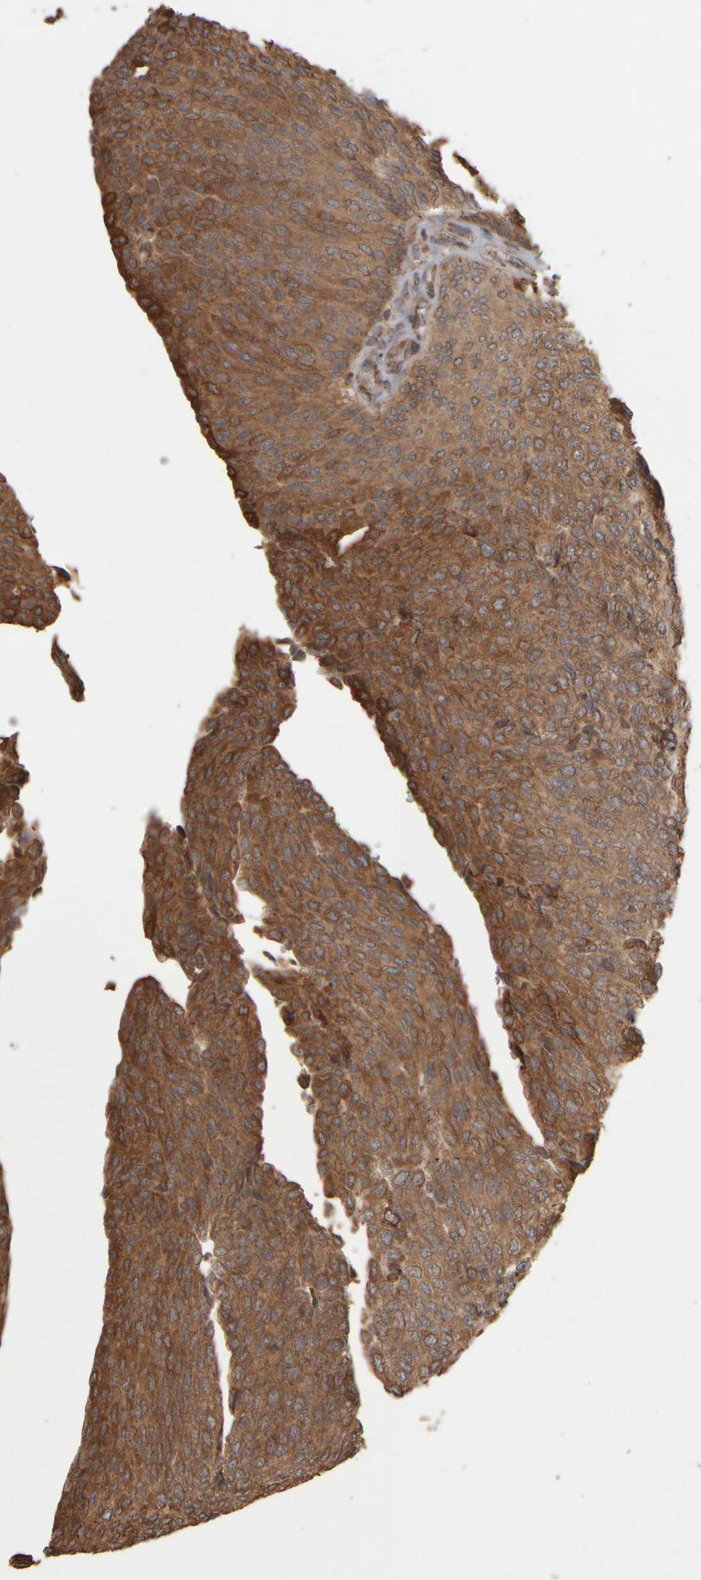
{"staining": {"intensity": "strong", "quantity": ">75%", "location": "cytoplasmic/membranous"}, "tissue": "urothelial cancer", "cell_type": "Tumor cells", "image_type": "cancer", "snomed": [{"axis": "morphology", "description": "Urothelial carcinoma, Low grade"}, {"axis": "topography", "description": "Urinary bladder"}], "caption": "Low-grade urothelial carcinoma stained with IHC shows strong cytoplasmic/membranous staining in approximately >75% of tumor cells.", "gene": "AGBL3", "patient": {"sex": "female", "age": 79}}